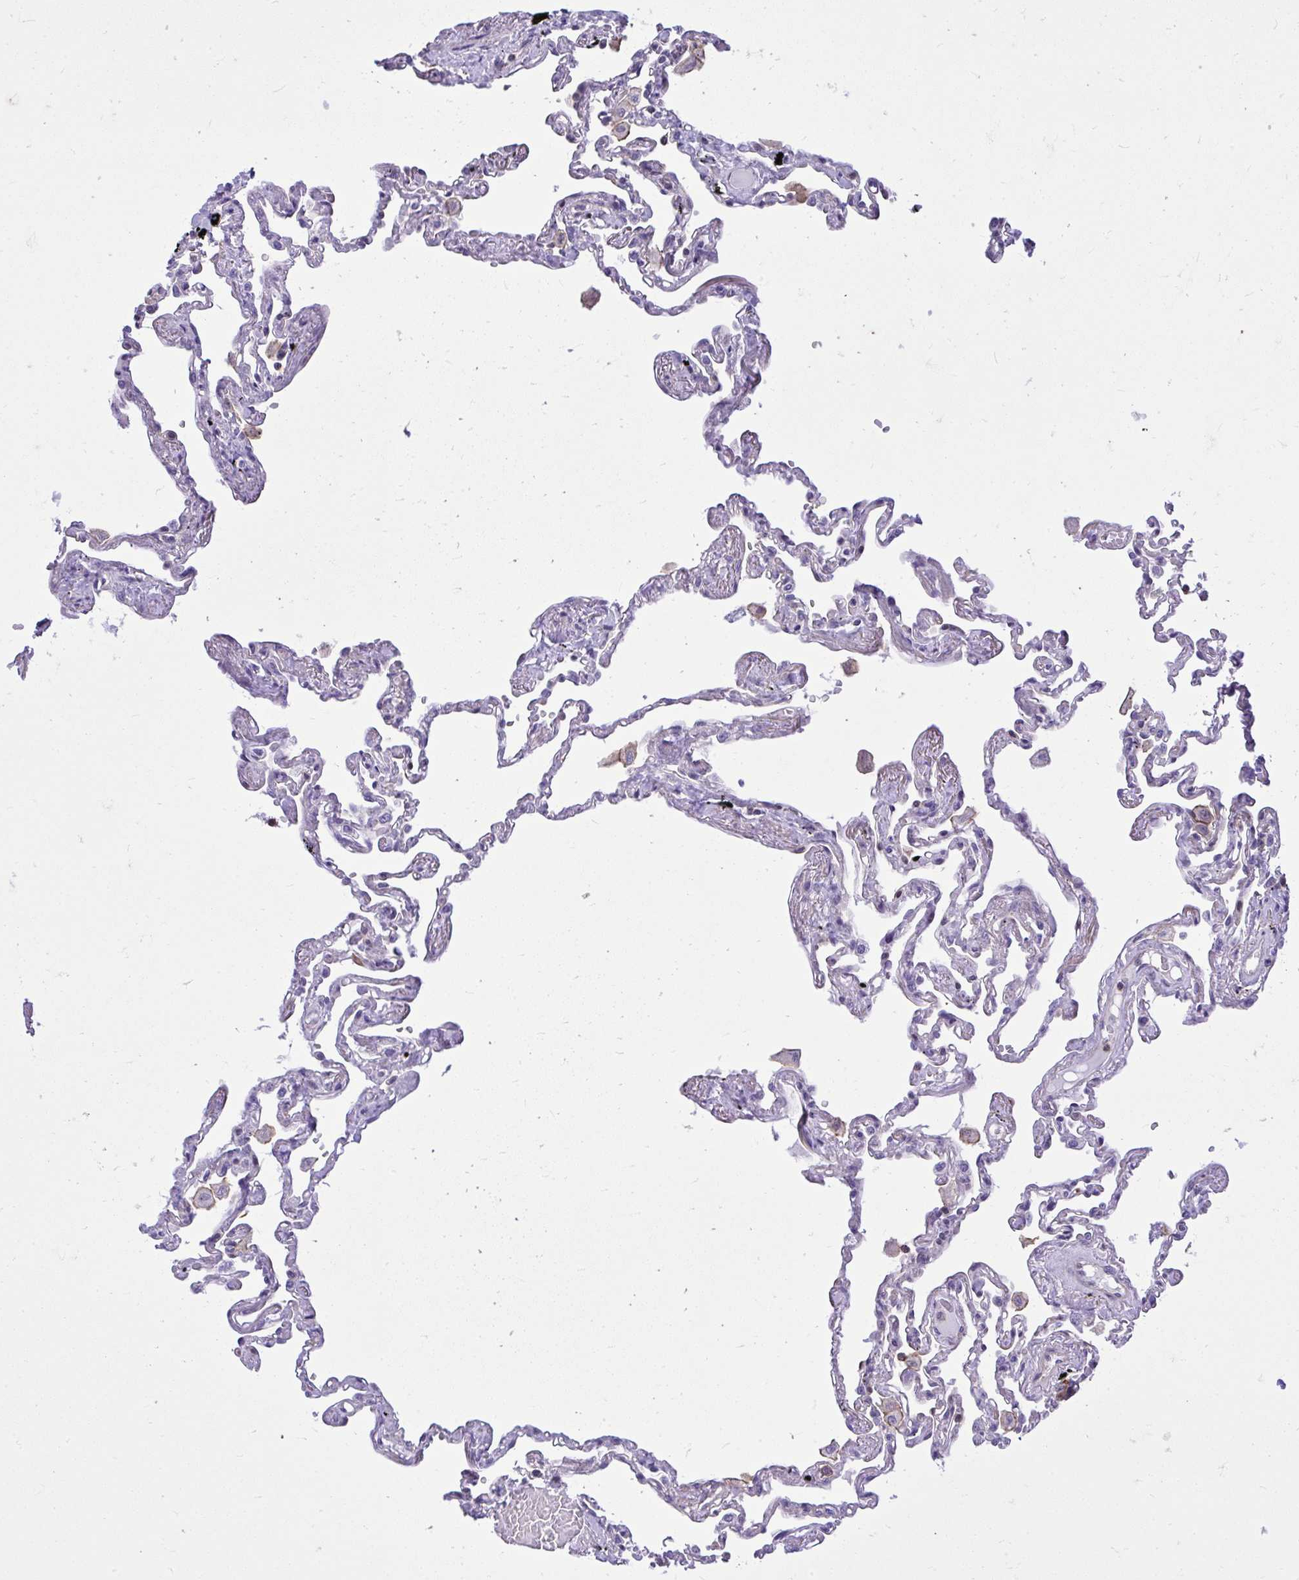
{"staining": {"intensity": "negative", "quantity": "none", "location": "none"}, "tissue": "lung", "cell_type": "Alveolar cells", "image_type": "normal", "snomed": [{"axis": "morphology", "description": "Normal tissue, NOS"}, {"axis": "topography", "description": "Lung"}], "caption": "Immunohistochemistry (IHC) histopathology image of normal human lung stained for a protein (brown), which exhibits no staining in alveolar cells. The staining was performed using DAB to visualize the protein expression in brown, while the nuclei were stained in blue with hematoxylin (Magnification: 20x).", "gene": "GRK4", "patient": {"sex": "female", "age": 67}}